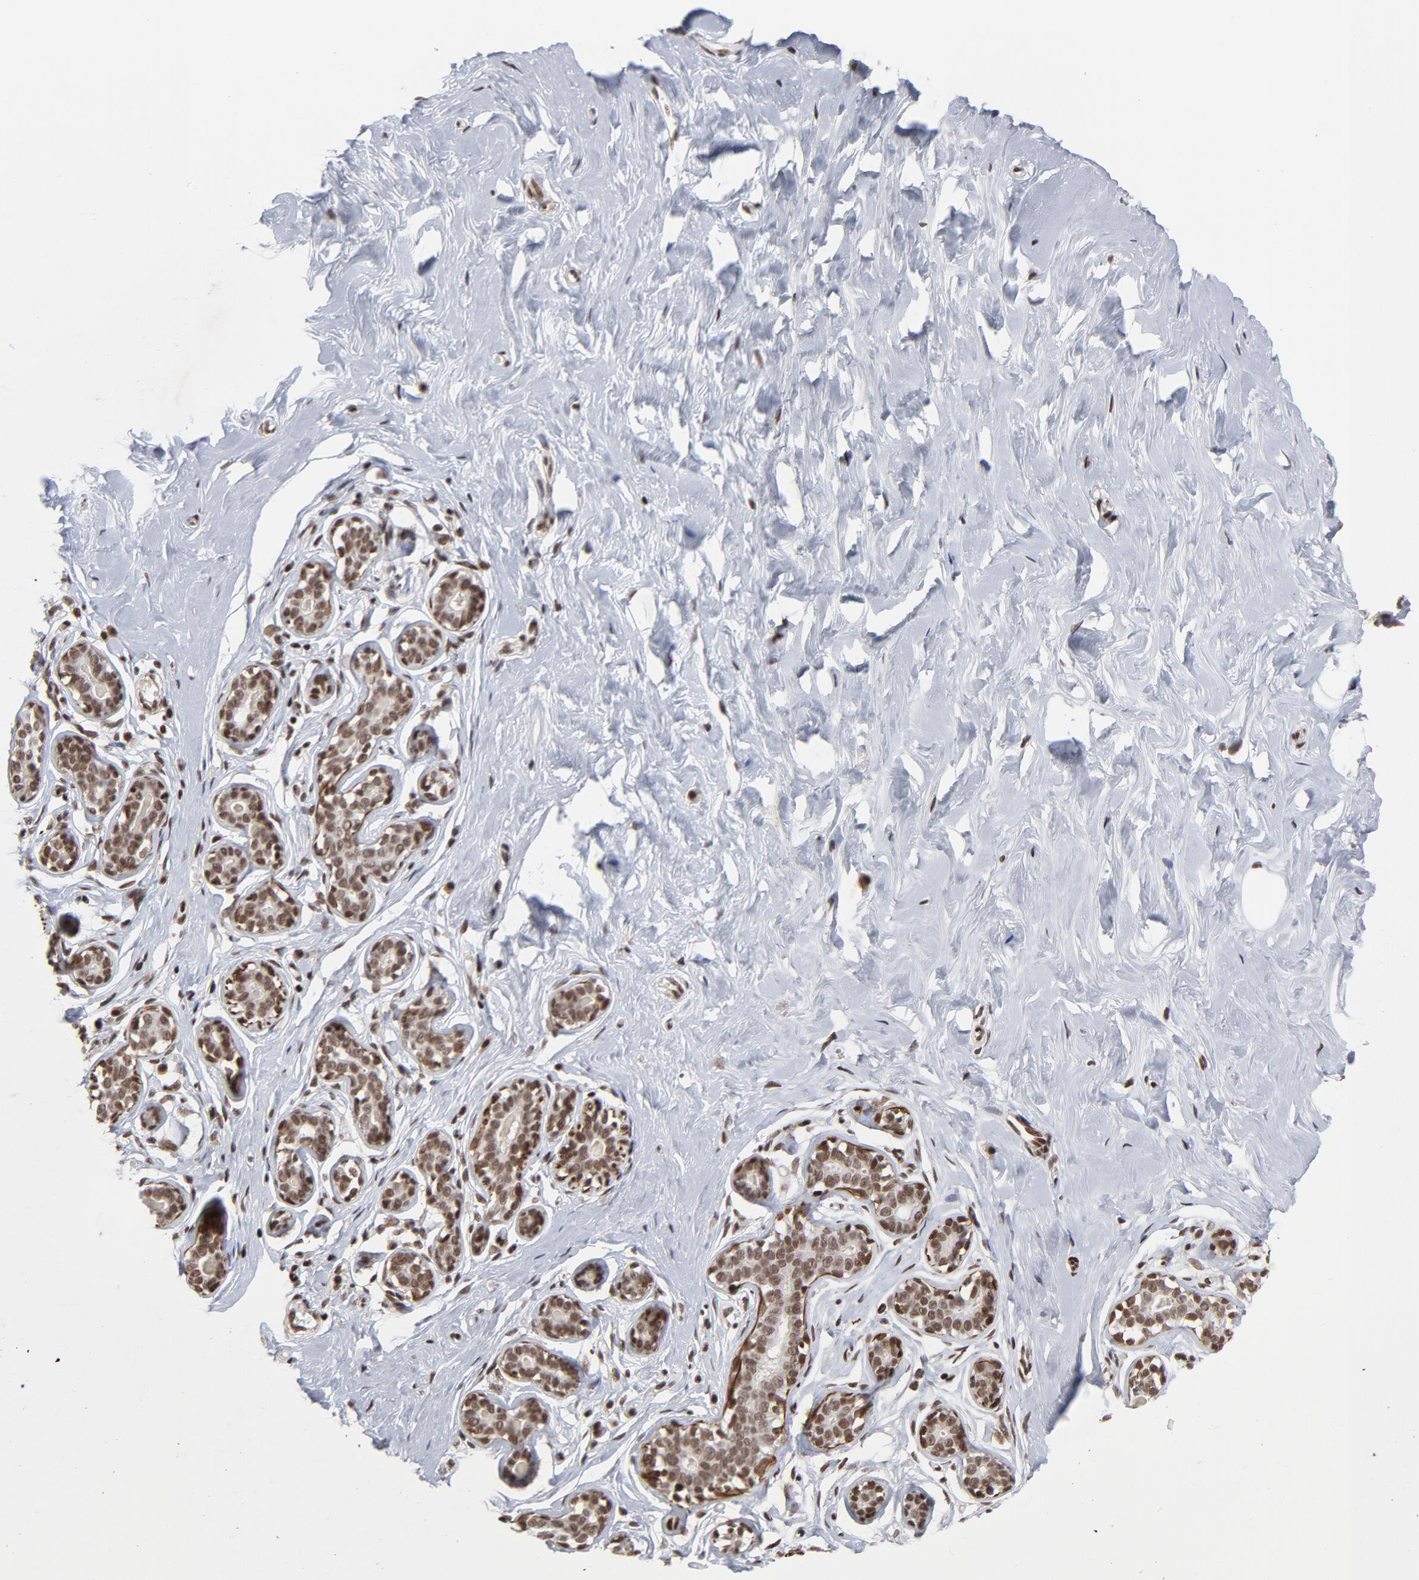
{"staining": {"intensity": "moderate", "quantity": ">75%", "location": "nuclear"}, "tissue": "breast", "cell_type": "Adipocytes", "image_type": "normal", "snomed": [{"axis": "morphology", "description": "Normal tissue, NOS"}, {"axis": "topography", "description": "Breast"}], "caption": "Breast stained with a brown dye demonstrates moderate nuclear positive staining in about >75% of adipocytes.", "gene": "CTCF", "patient": {"sex": "female", "age": 23}}